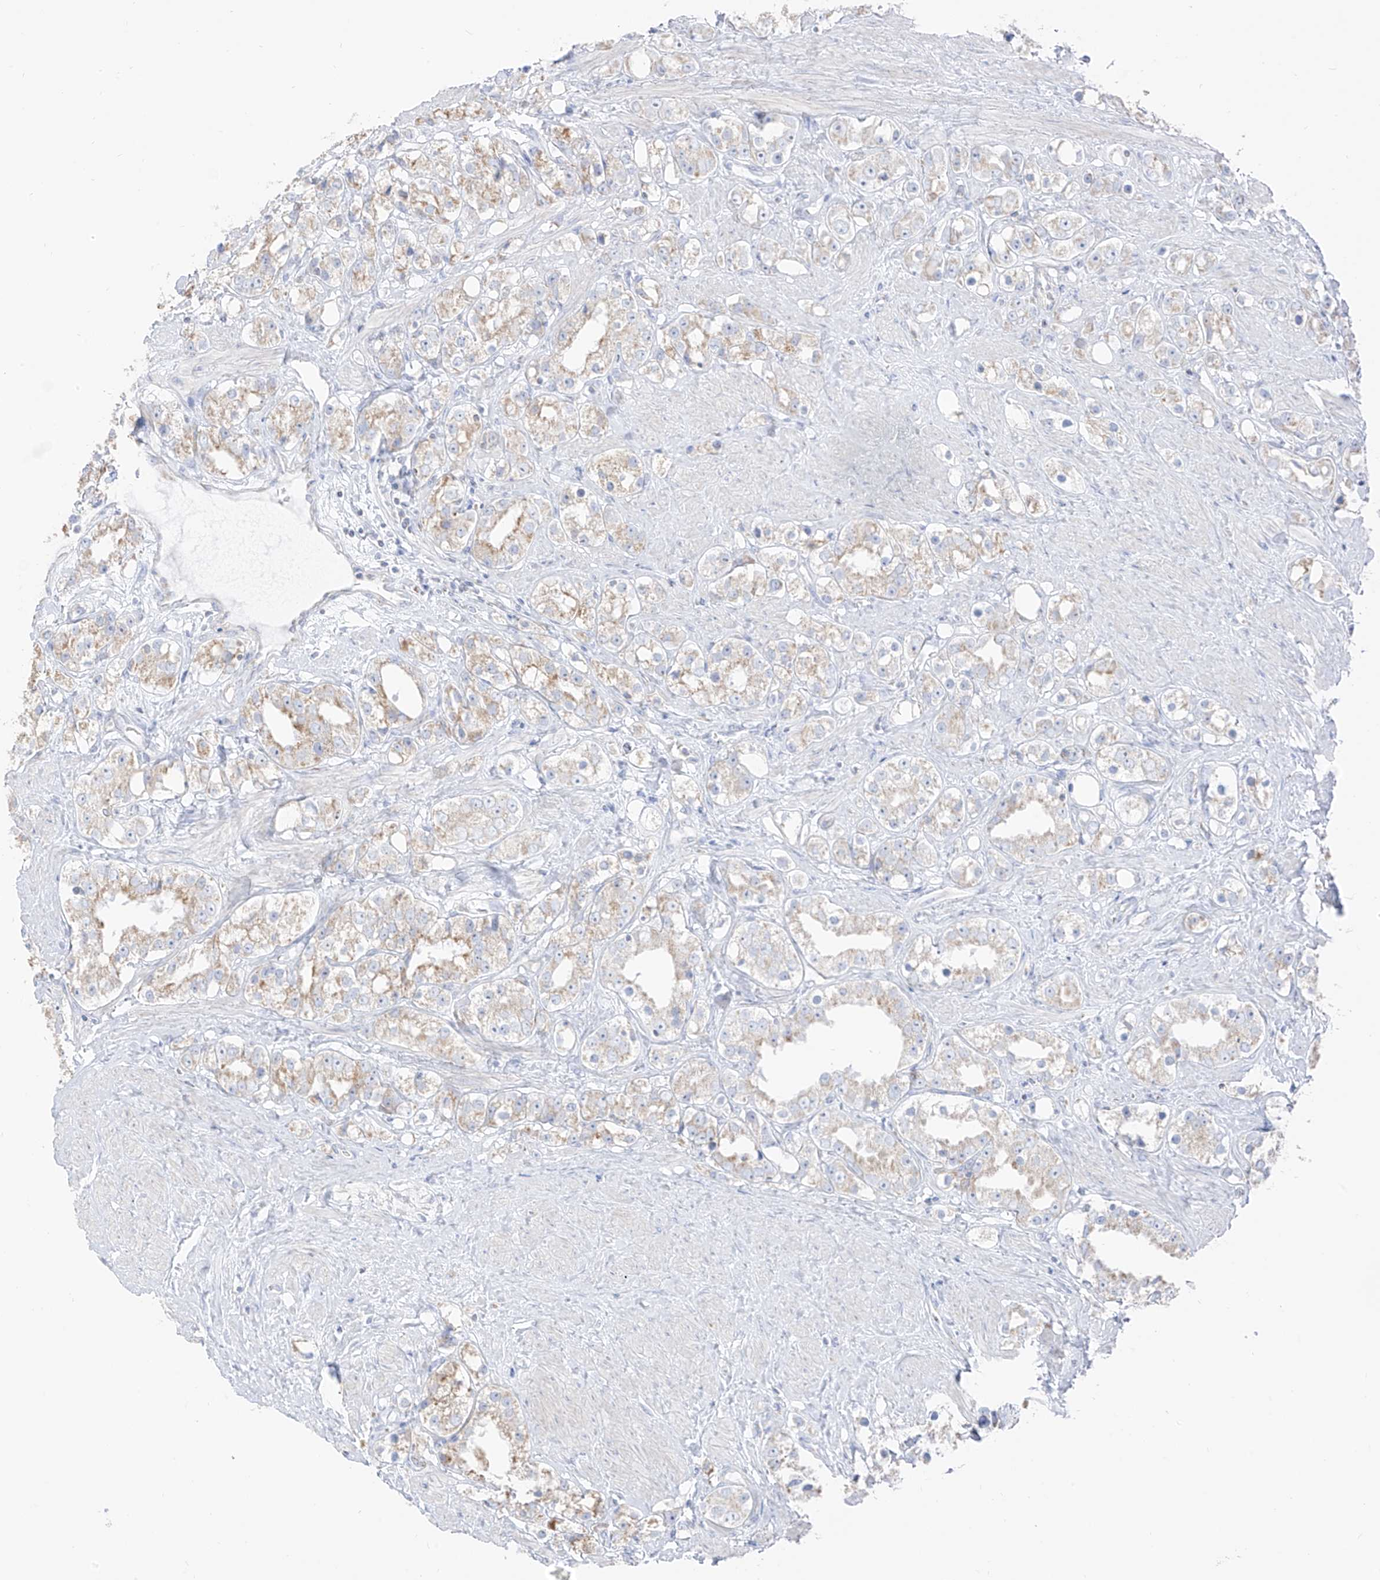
{"staining": {"intensity": "weak", "quantity": "25%-75%", "location": "cytoplasmic/membranous"}, "tissue": "prostate cancer", "cell_type": "Tumor cells", "image_type": "cancer", "snomed": [{"axis": "morphology", "description": "Adenocarcinoma, NOS"}, {"axis": "topography", "description": "Prostate"}], "caption": "Prostate adenocarcinoma tissue demonstrates weak cytoplasmic/membranous expression in approximately 25%-75% of tumor cells The staining is performed using DAB (3,3'-diaminobenzidine) brown chromogen to label protein expression. The nuclei are counter-stained blue using hematoxylin.", "gene": "ETHE1", "patient": {"sex": "male", "age": 79}}